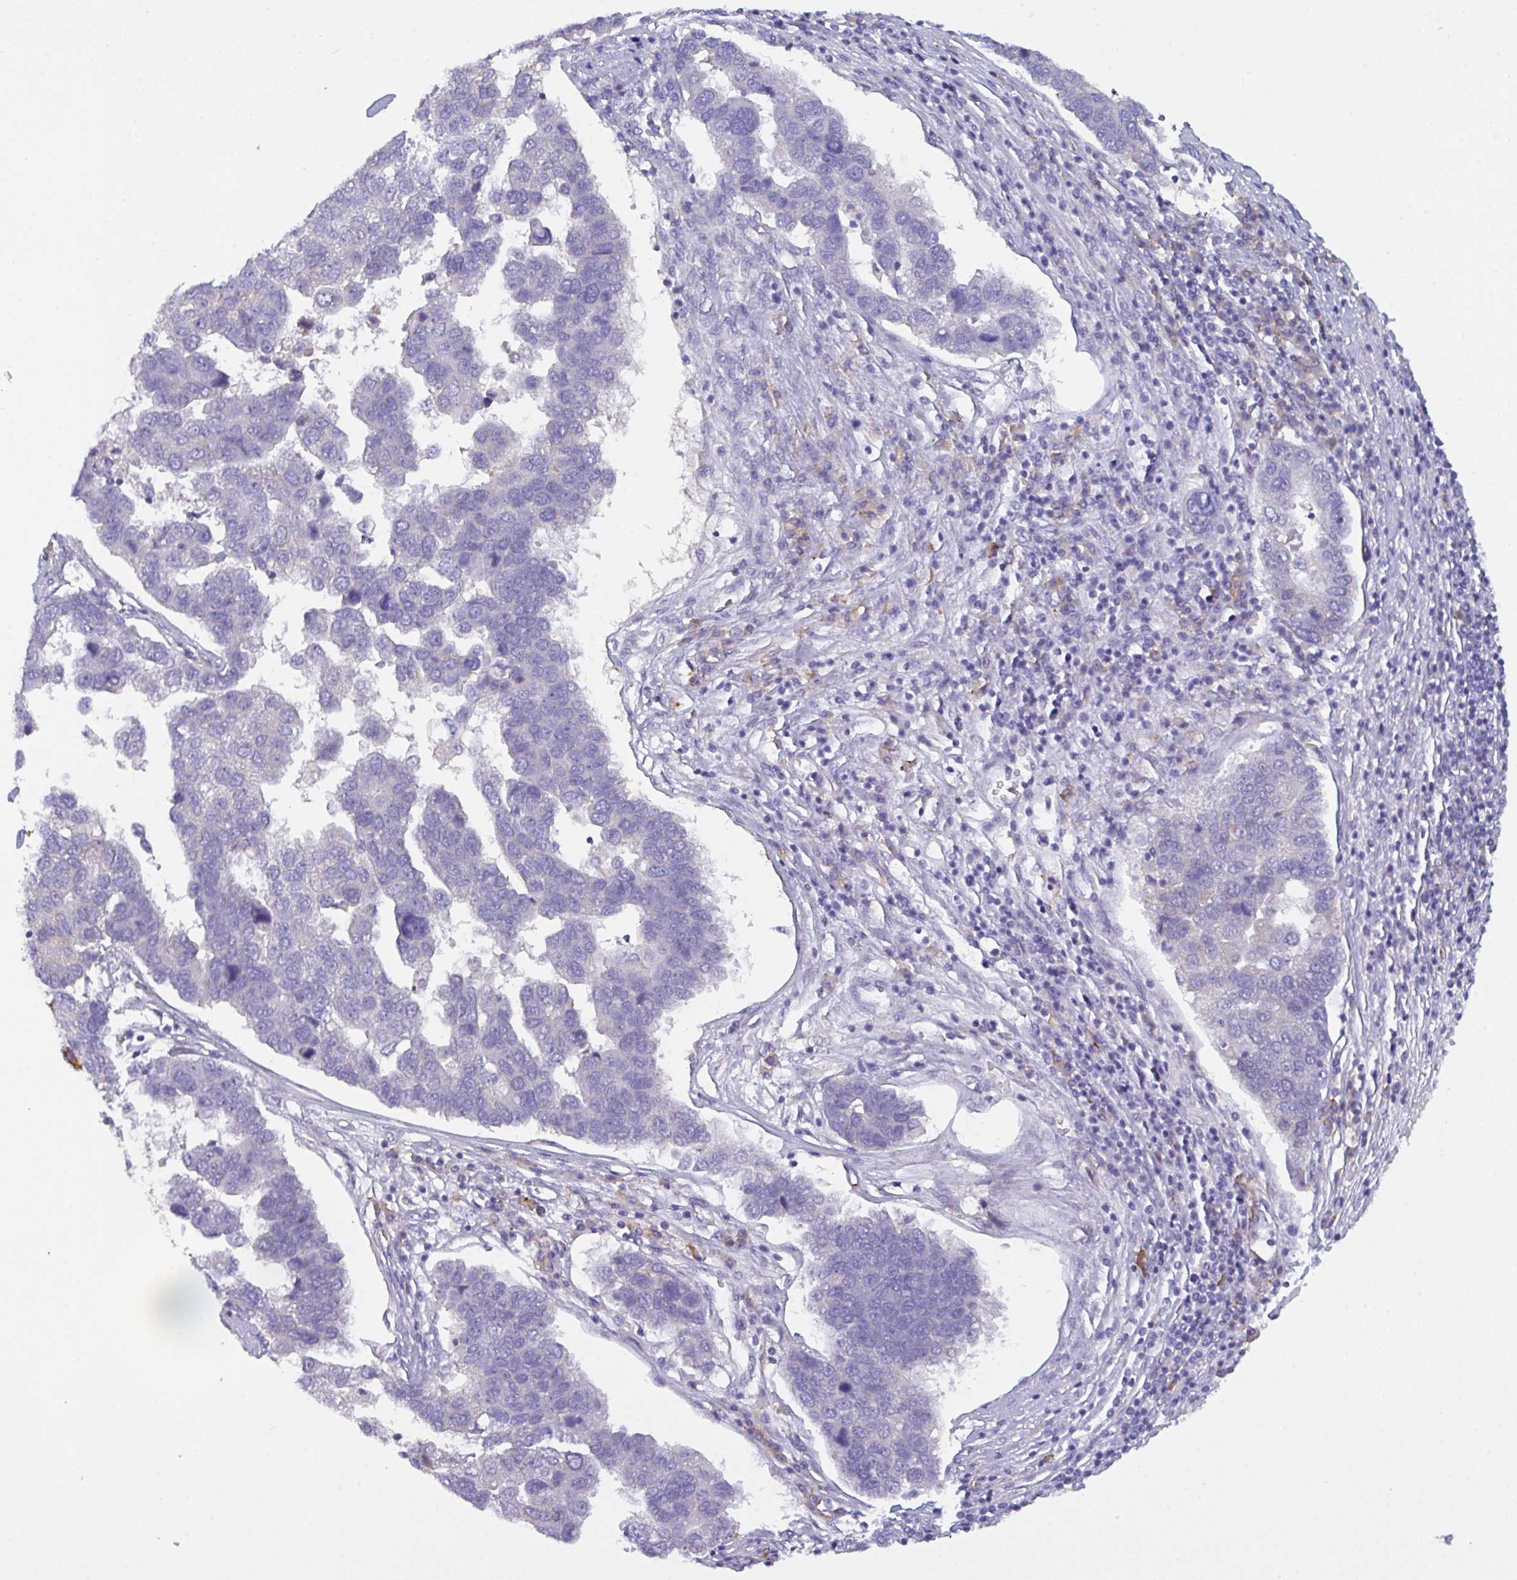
{"staining": {"intensity": "negative", "quantity": "none", "location": "none"}, "tissue": "pancreatic cancer", "cell_type": "Tumor cells", "image_type": "cancer", "snomed": [{"axis": "morphology", "description": "Adenocarcinoma, NOS"}, {"axis": "topography", "description": "Pancreas"}], "caption": "IHC photomicrograph of human pancreatic cancer (adenocarcinoma) stained for a protein (brown), which displays no staining in tumor cells.", "gene": "SLC66A1", "patient": {"sex": "female", "age": 61}}